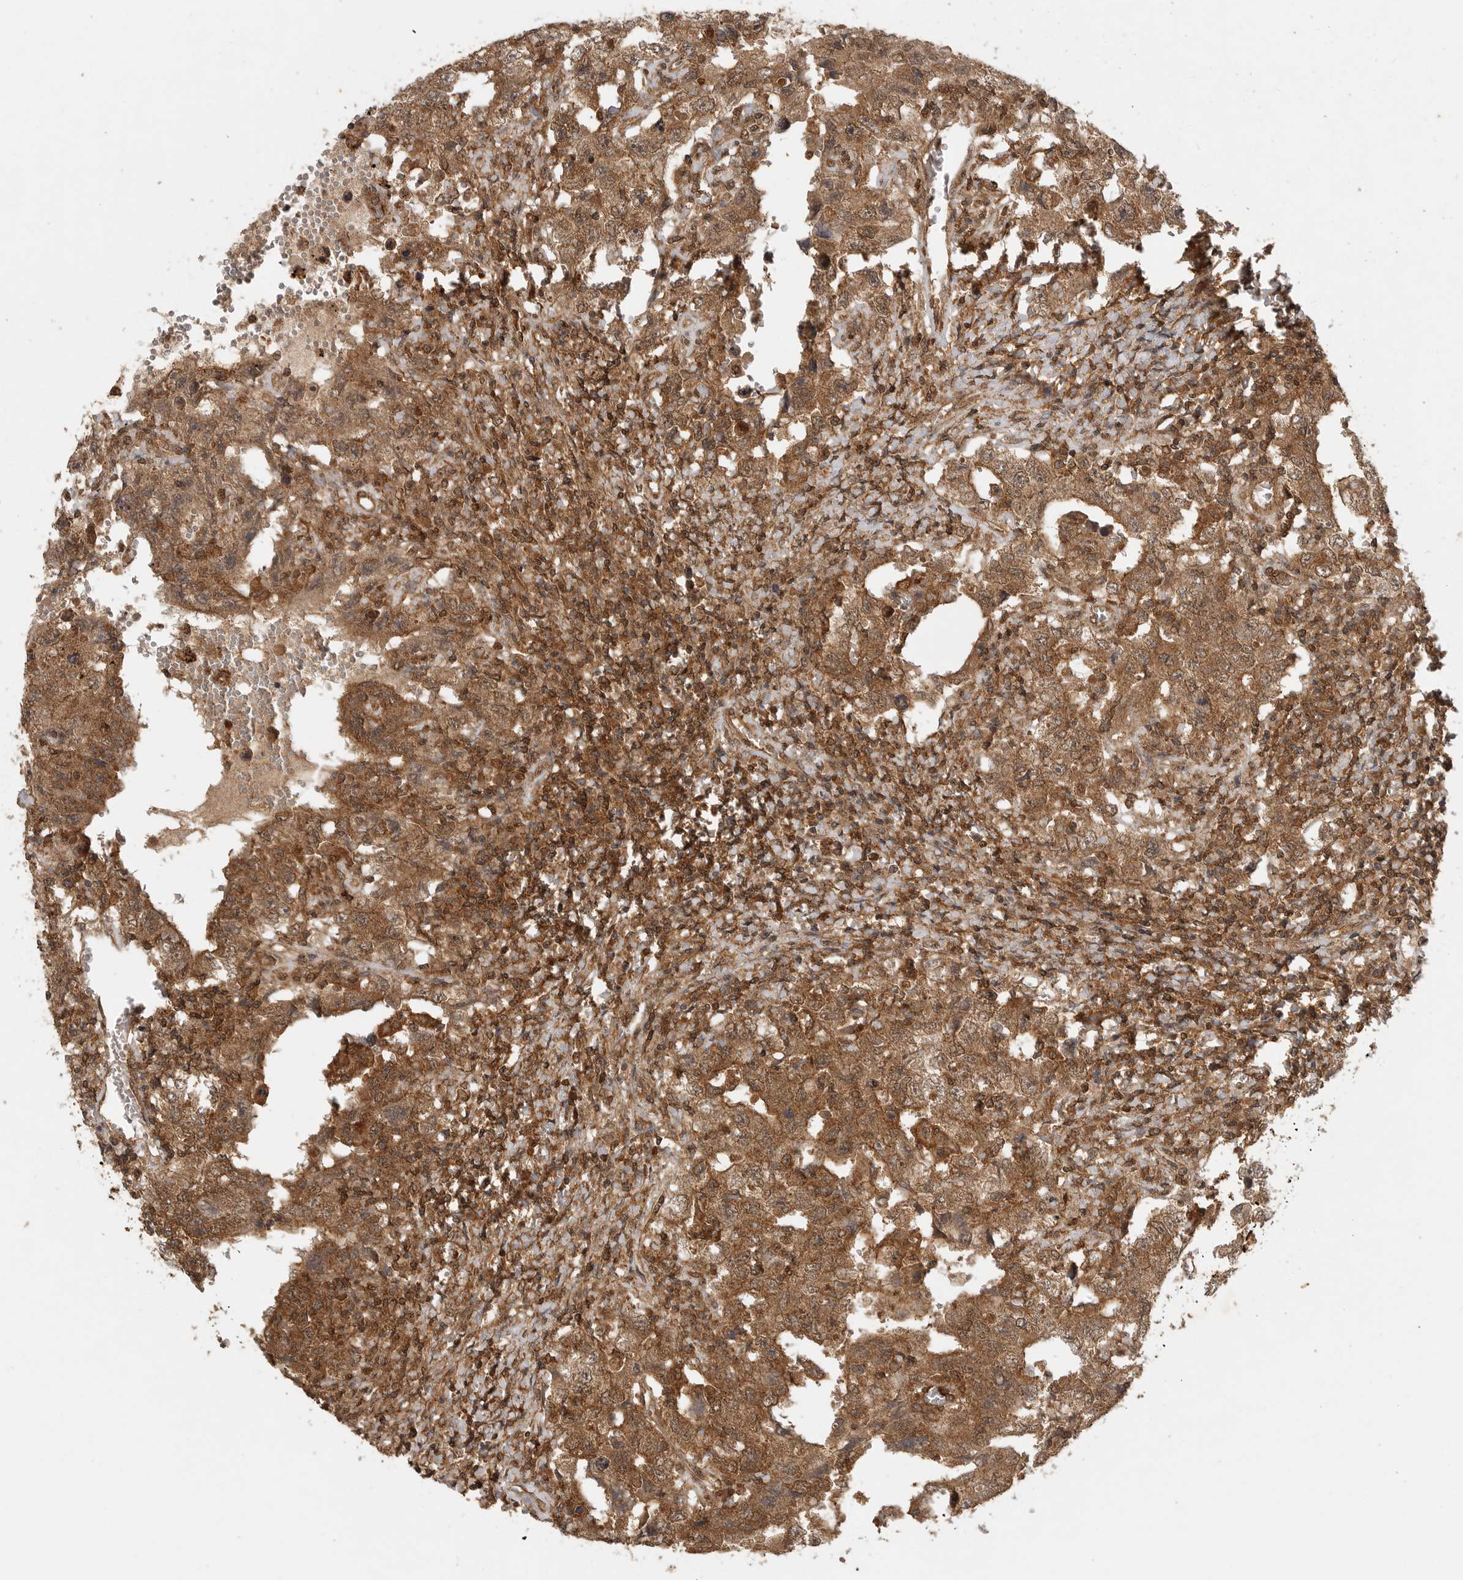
{"staining": {"intensity": "moderate", "quantity": ">75%", "location": "cytoplasmic/membranous,nuclear"}, "tissue": "testis cancer", "cell_type": "Tumor cells", "image_type": "cancer", "snomed": [{"axis": "morphology", "description": "Carcinoma, Embryonal, NOS"}, {"axis": "topography", "description": "Testis"}], "caption": "Embryonal carcinoma (testis) was stained to show a protein in brown. There is medium levels of moderate cytoplasmic/membranous and nuclear expression in approximately >75% of tumor cells.", "gene": "ICOSLG", "patient": {"sex": "male", "age": 26}}